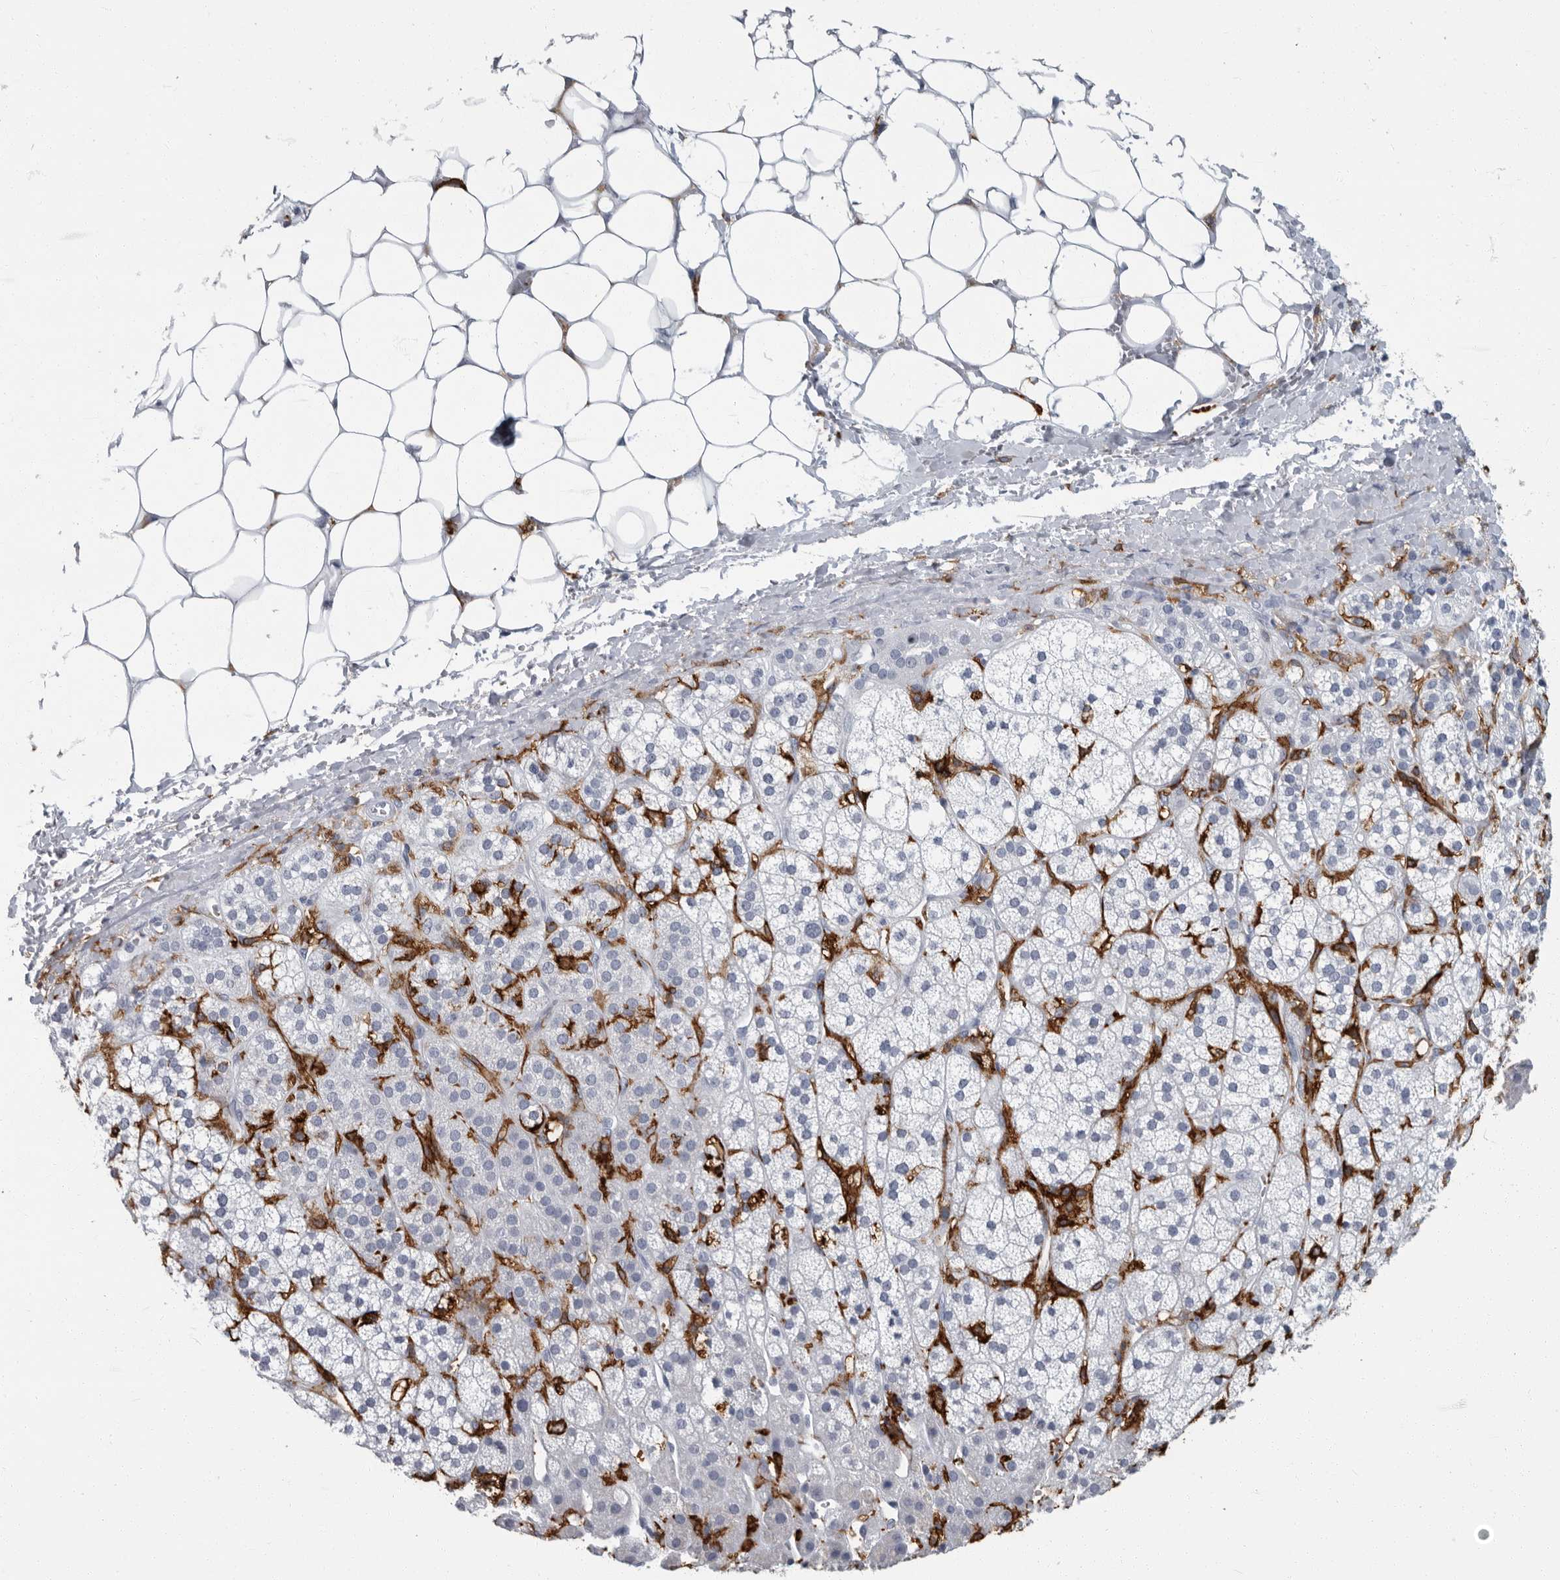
{"staining": {"intensity": "negative", "quantity": "none", "location": "none"}, "tissue": "adrenal gland", "cell_type": "Glandular cells", "image_type": "normal", "snomed": [{"axis": "morphology", "description": "Normal tissue, NOS"}, {"axis": "topography", "description": "Adrenal gland"}], "caption": "A high-resolution histopathology image shows immunohistochemistry staining of unremarkable adrenal gland, which exhibits no significant expression in glandular cells. (DAB (3,3'-diaminobenzidine) immunohistochemistry, high magnification).", "gene": "FCER1G", "patient": {"sex": "male", "age": 56}}